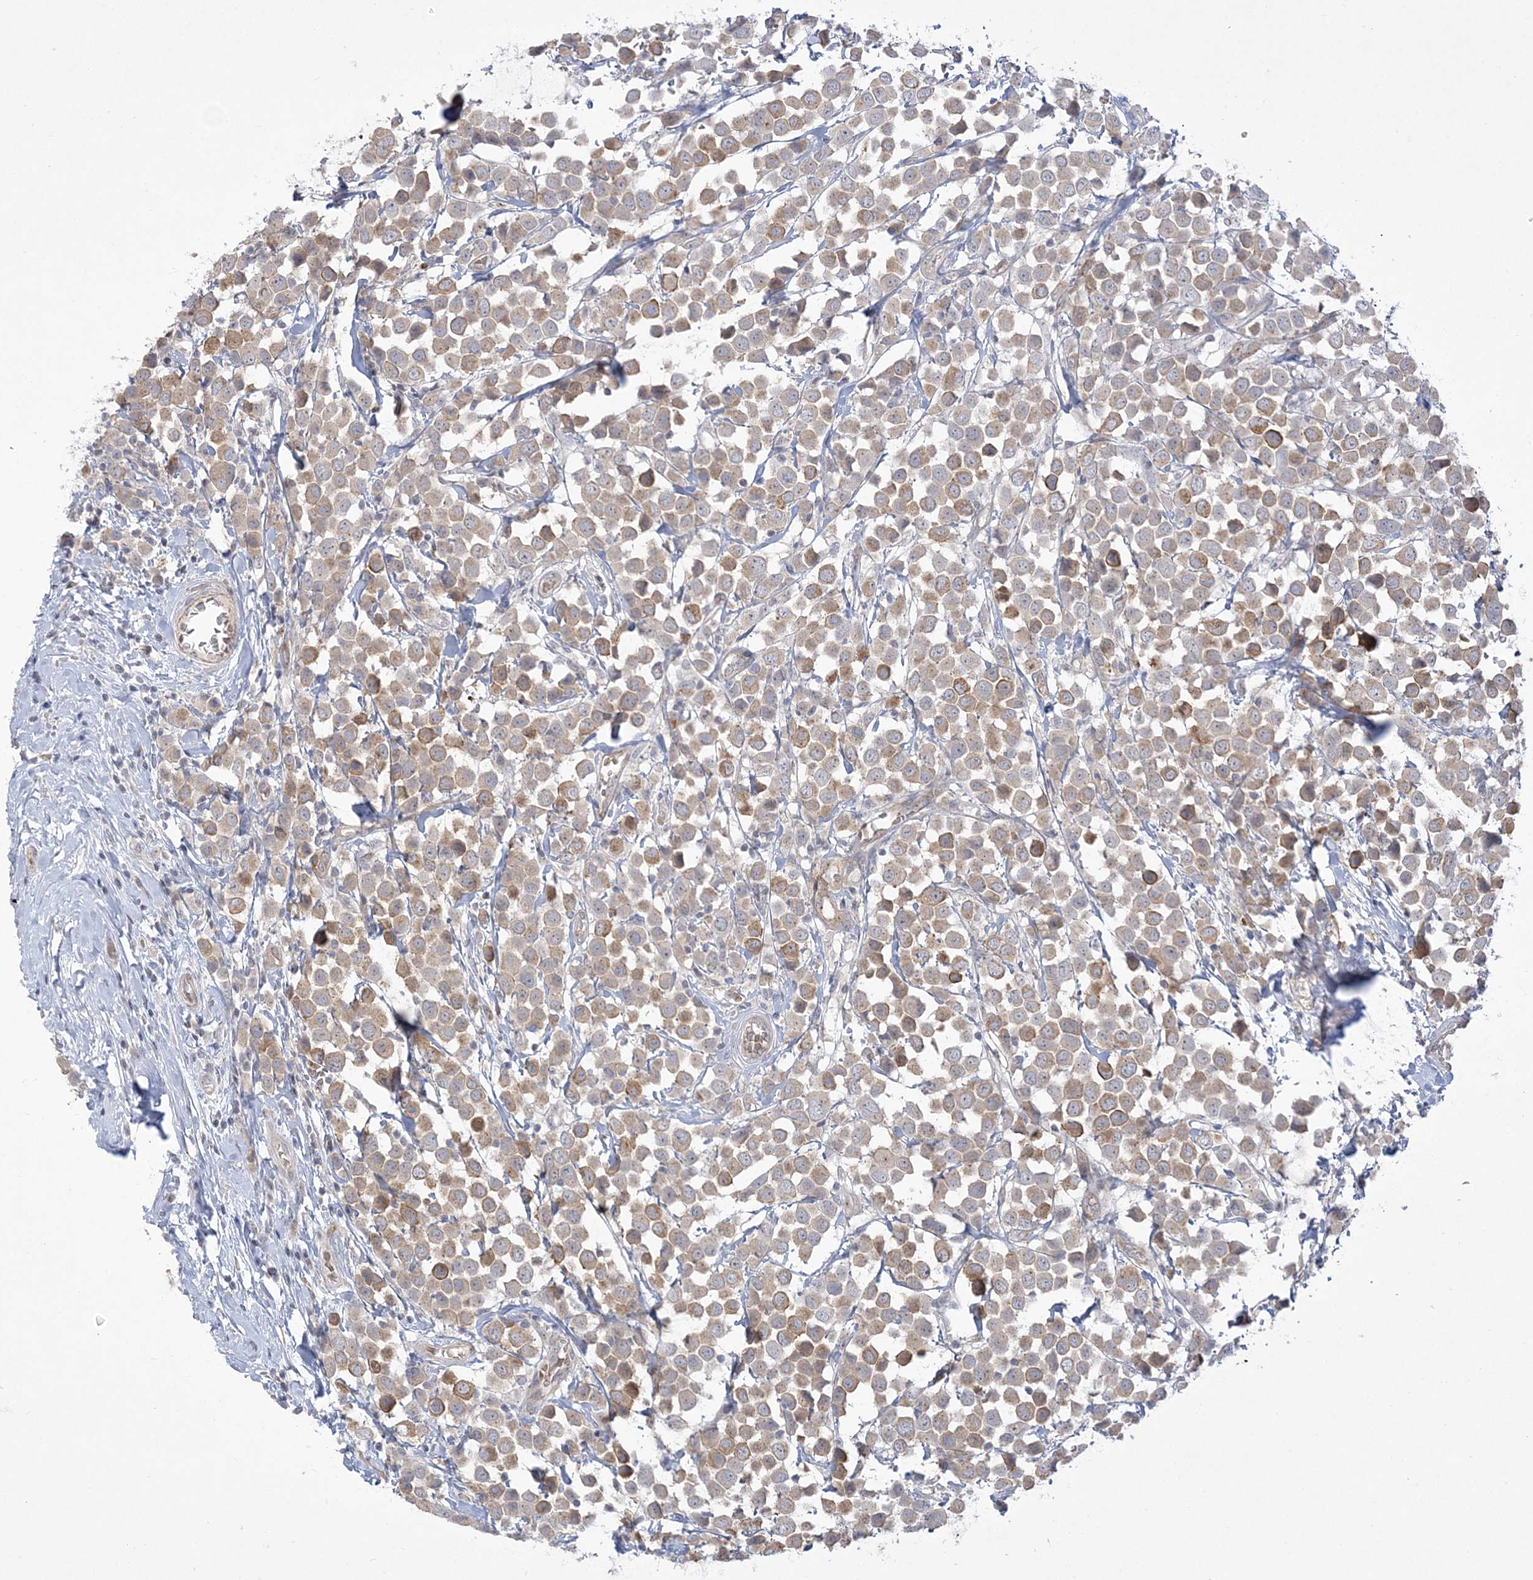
{"staining": {"intensity": "moderate", "quantity": ">75%", "location": "cytoplasmic/membranous"}, "tissue": "breast cancer", "cell_type": "Tumor cells", "image_type": "cancer", "snomed": [{"axis": "morphology", "description": "Duct carcinoma"}, {"axis": "topography", "description": "Breast"}], "caption": "There is medium levels of moderate cytoplasmic/membranous staining in tumor cells of breast intraductal carcinoma, as demonstrated by immunohistochemical staining (brown color).", "gene": "ADAMTS12", "patient": {"sex": "female", "age": 61}}